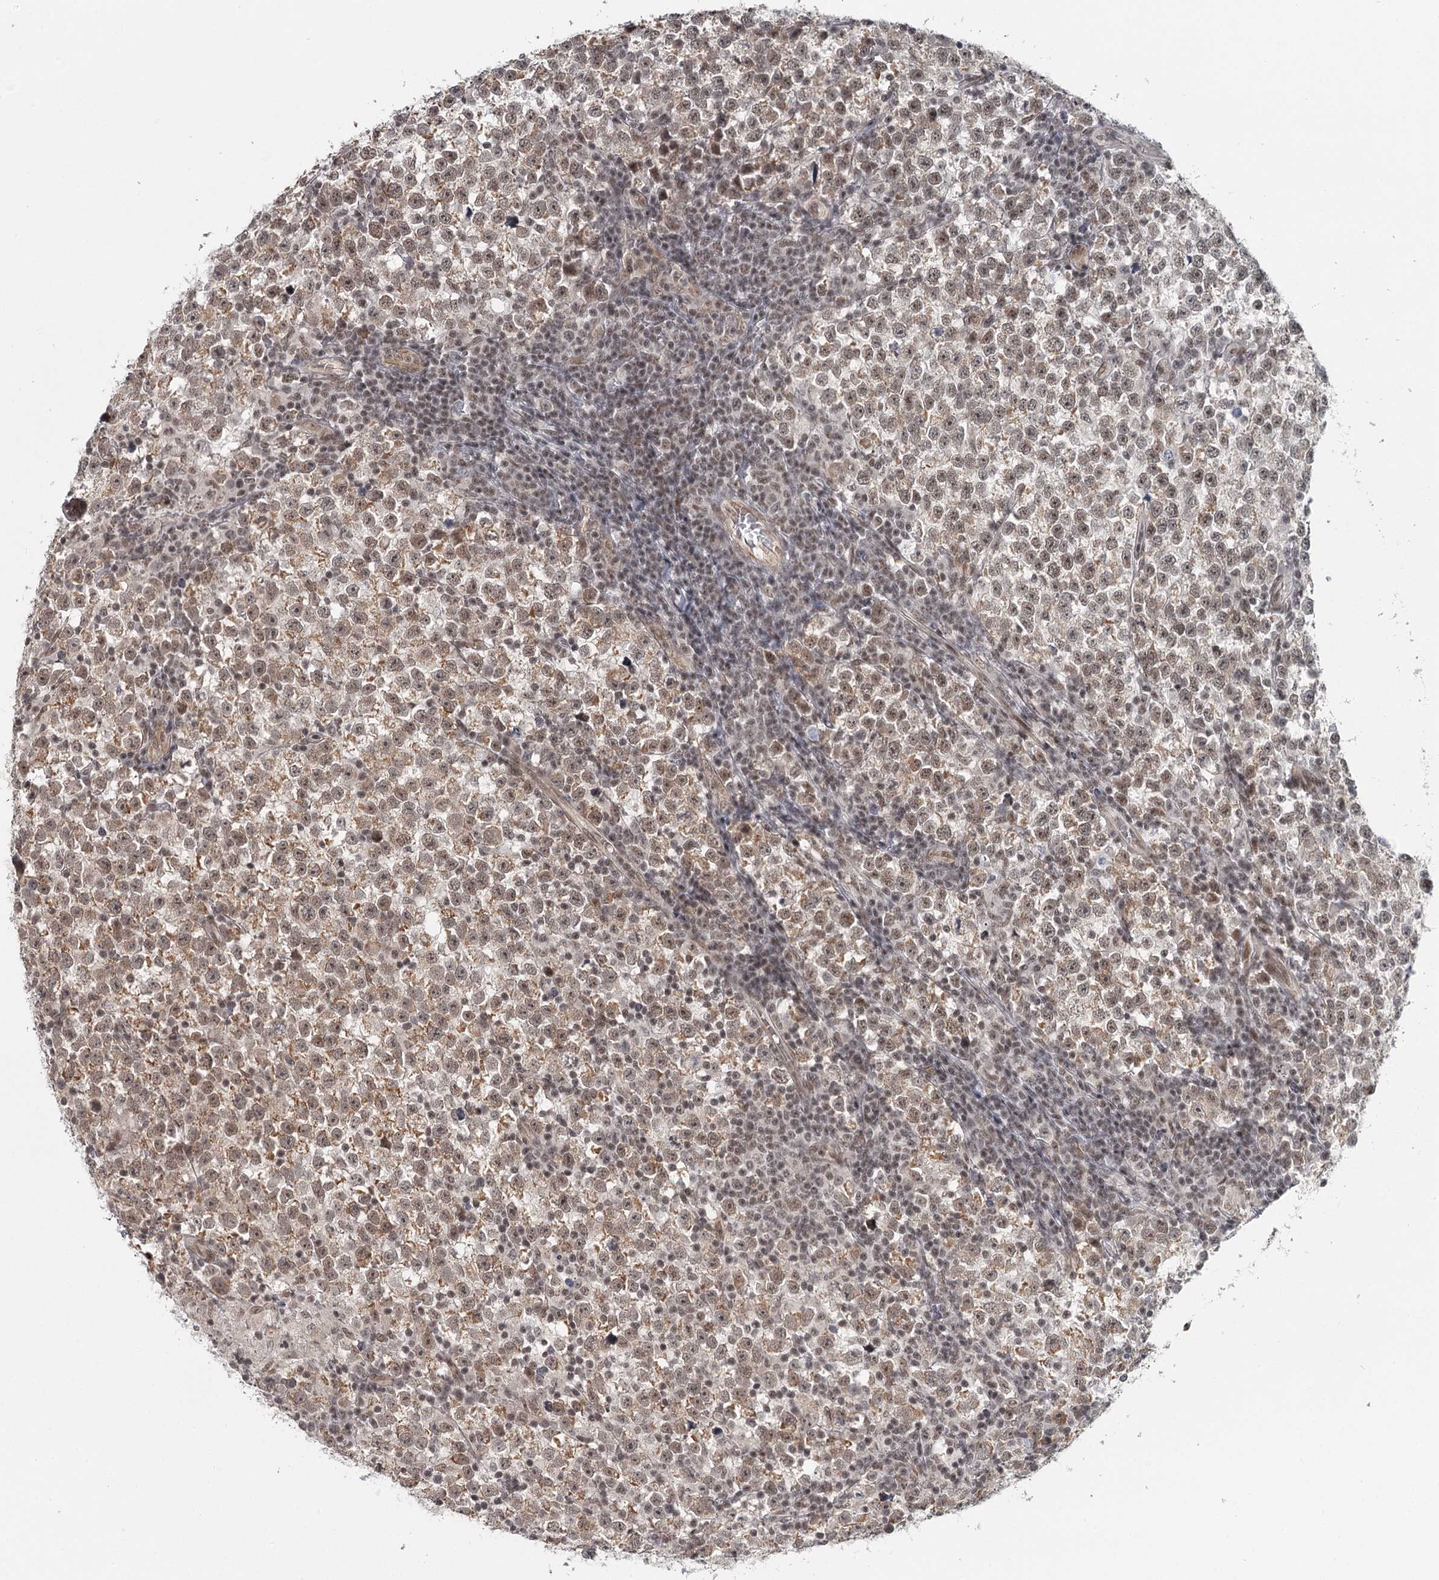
{"staining": {"intensity": "moderate", "quantity": ">75%", "location": "cytoplasmic/membranous,nuclear"}, "tissue": "testis cancer", "cell_type": "Tumor cells", "image_type": "cancer", "snomed": [{"axis": "morphology", "description": "Normal tissue, NOS"}, {"axis": "morphology", "description": "Seminoma, NOS"}, {"axis": "topography", "description": "Testis"}], "caption": "Immunohistochemistry (IHC) image of human seminoma (testis) stained for a protein (brown), which displays medium levels of moderate cytoplasmic/membranous and nuclear staining in about >75% of tumor cells.", "gene": "FAM13C", "patient": {"sex": "male", "age": 43}}